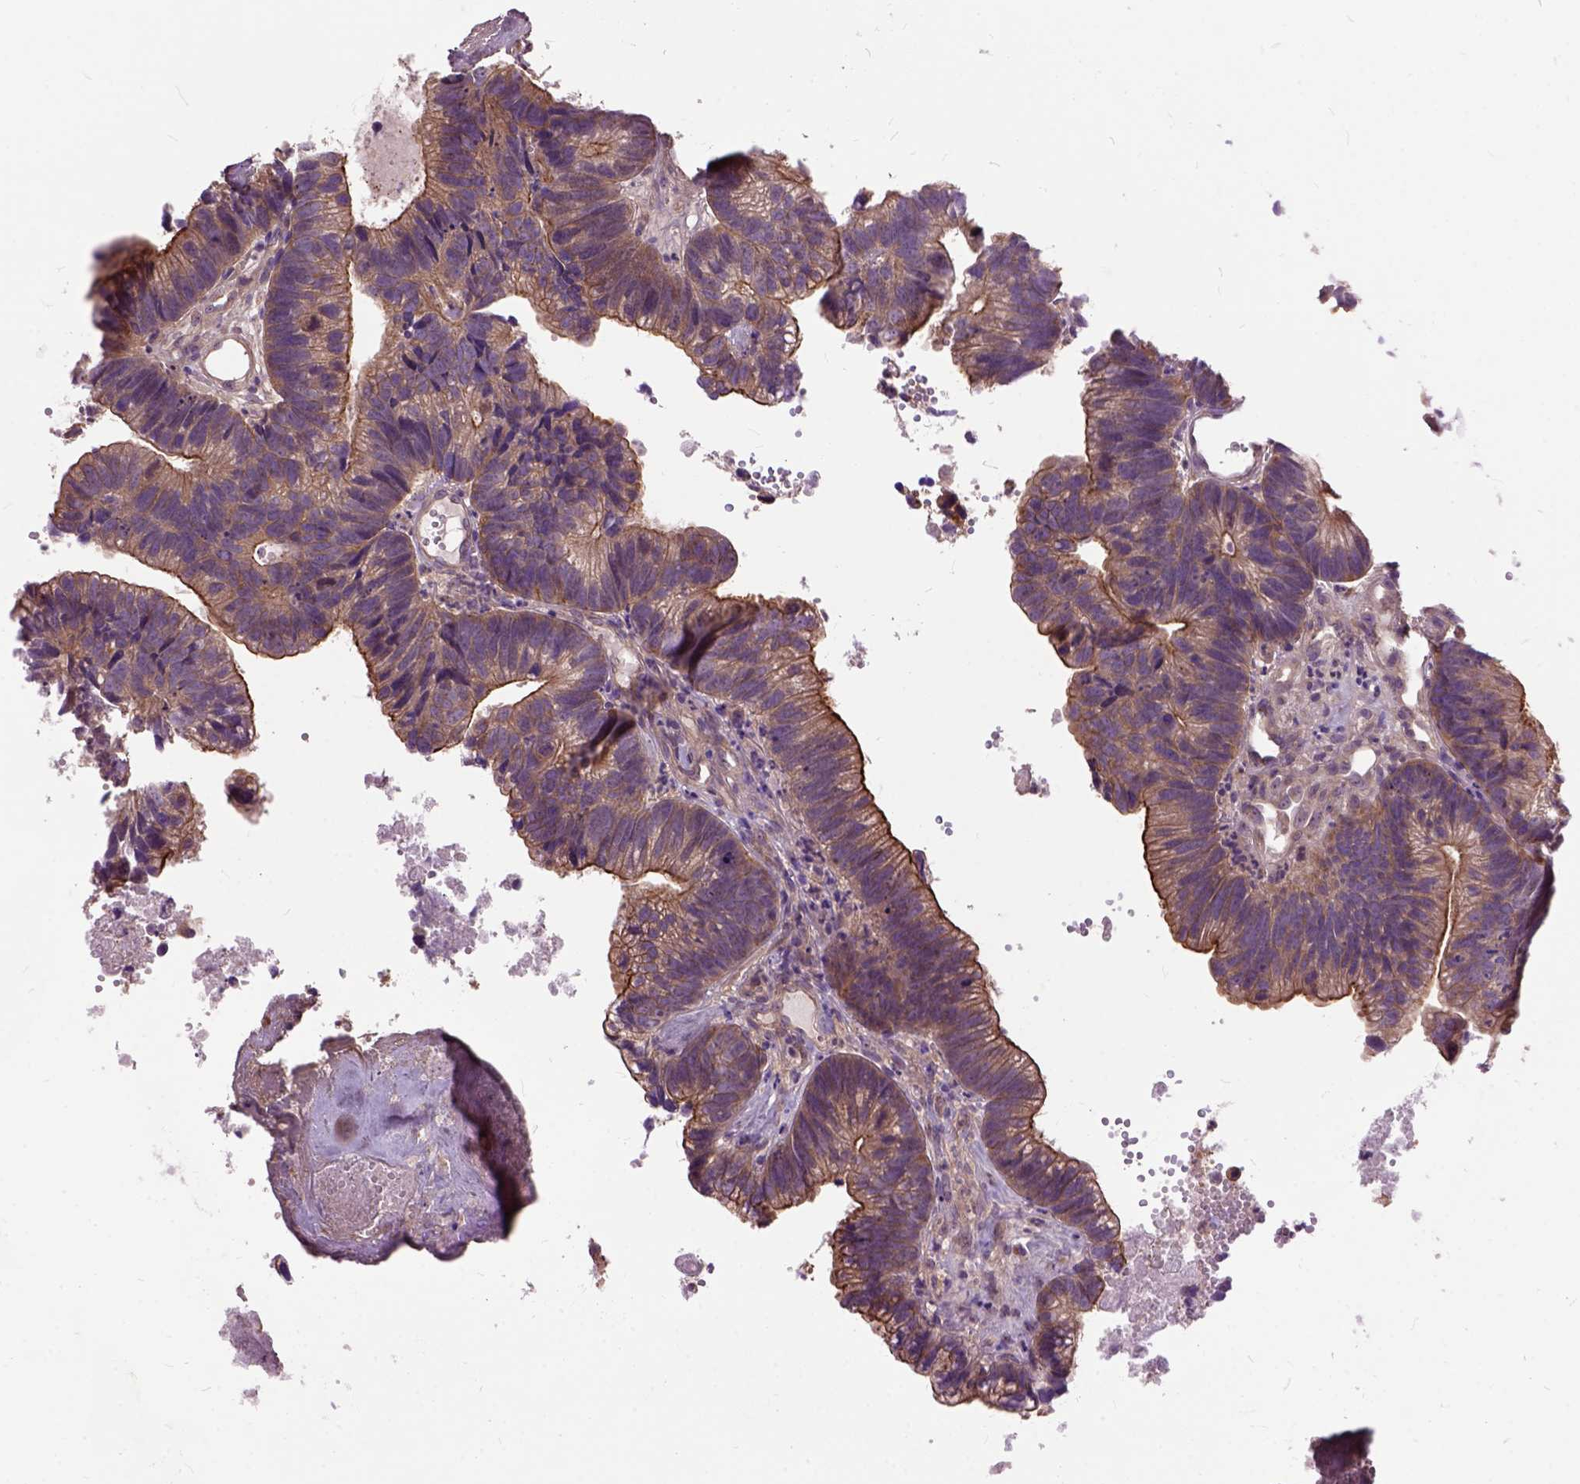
{"staining": {"intensity": "strong", "quantity": "25%-75%", "location": "cytoplasmic/membranous"}, "tissue": "head and neck cancer", "cell_type": "Tumor cells", "image_type": "cancer", "snomed": [{"axis": "morphology", "description": "Adenocarcinoma, NOS"}, {"axis": "topography", "description": "Head-Neck"}], "caption": "This photomicrograph exhibits IHC staining of human adenocarcinoma (head and neck), with high strong cytoplasmic/membranous positivity in approximately 25%-75% of tumor cells.", "gene": "MAPT", "patient": {"sex": "male", "age": 62}}